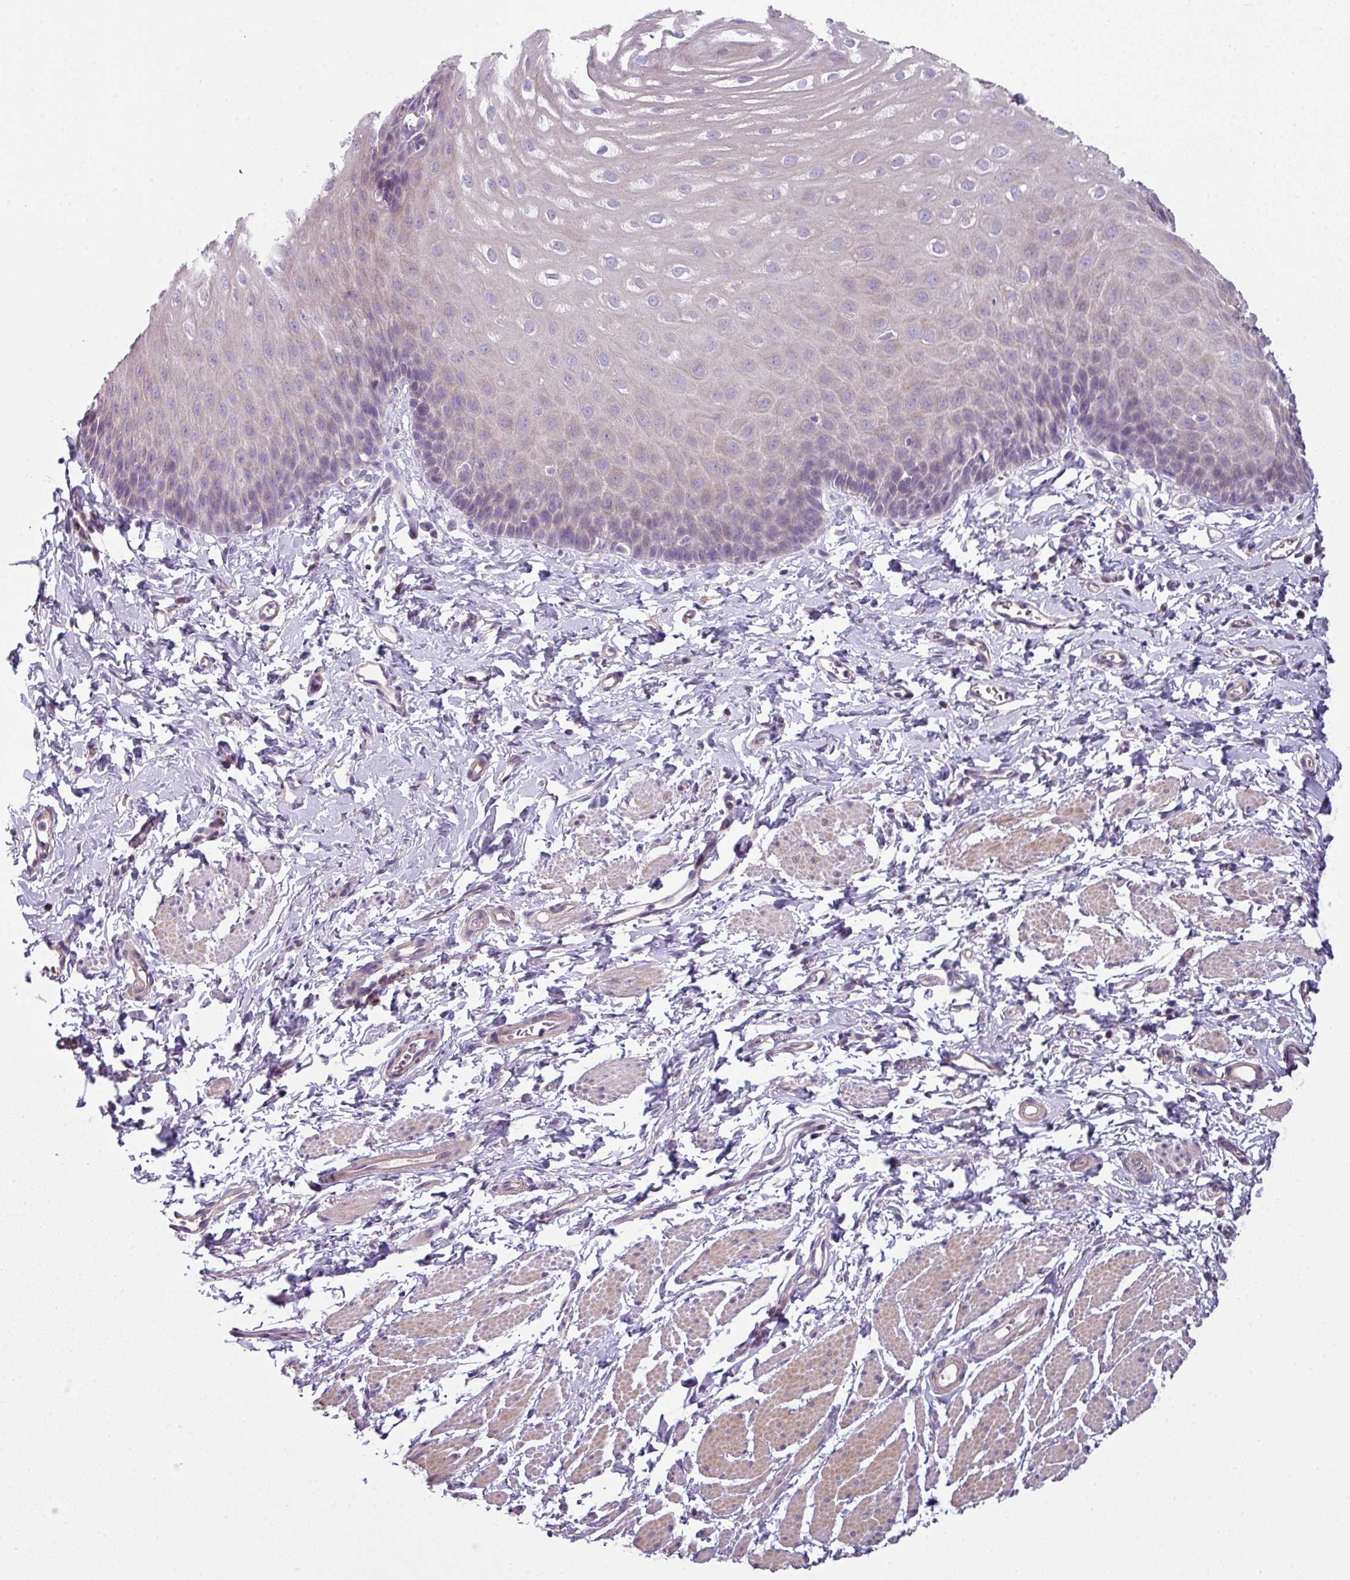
{"staining": {"intensity": "negative", "quantity": "none", "location": "none"}, "tissue": "esophagus", "cell_type": "Squamous epithelial cells", "image_type": "normal", "snomed": [{"axis": "morphology", "description": "Normal tissue, NOS"}, {"axis": "topography", "description": "Esophagus"}], "caption": "Esophagus stained for a protein using IHC exhibits no expression squamous epithelial cells.", "gene": "LRRC9", "patient": {"sex": "male", "age": 70}}